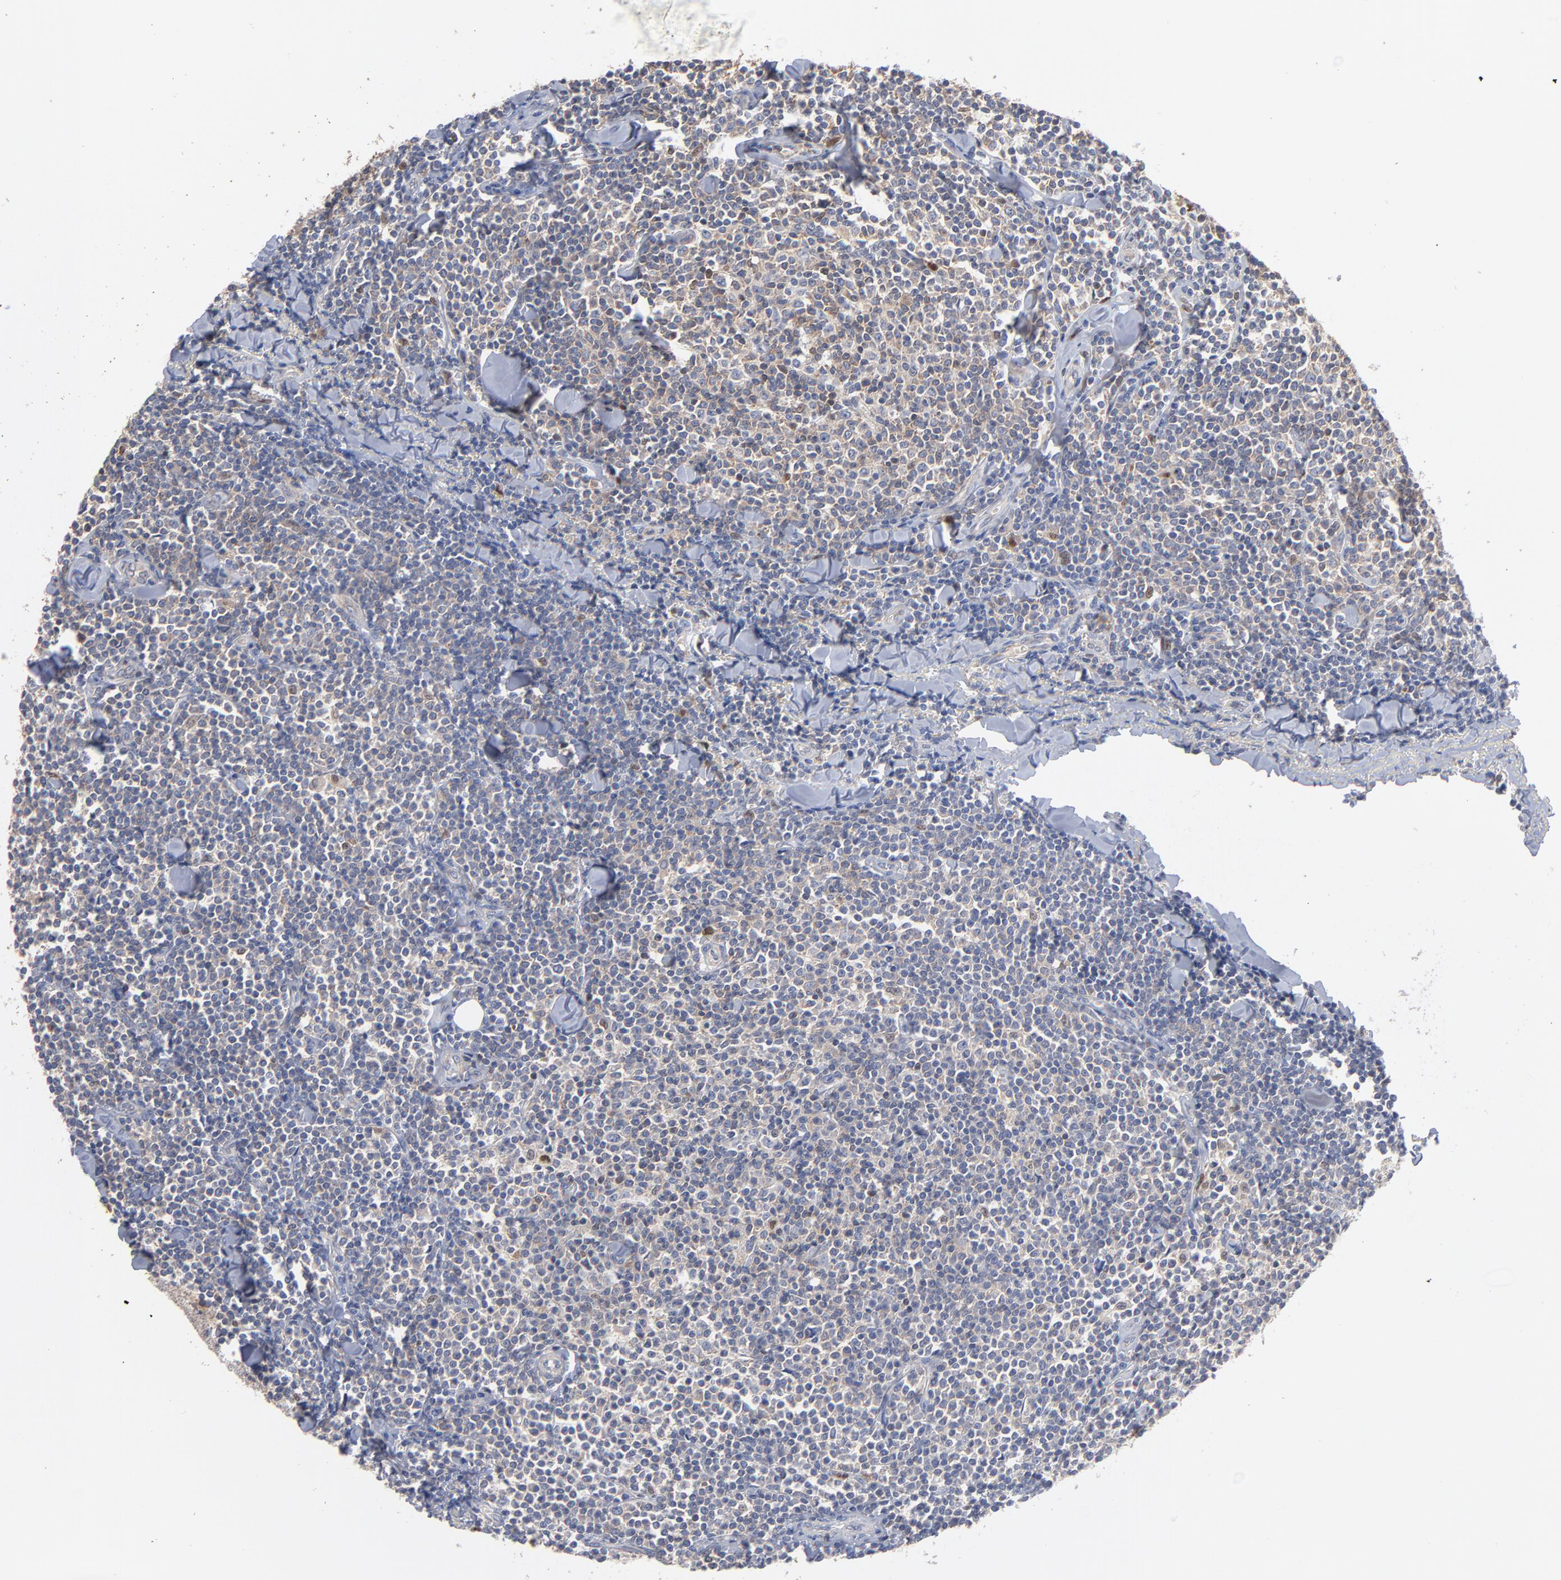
{"staining": {"intensity": "negative", "quantity": "none", "location": "none"}, "tissue": "lymphoma", "cell_type": "Tumor cells", "image_type": "cancer", "snomed": [{"axis": "morphology", "description": "Malignant lymphoma, non-Hodgkin's type, Low grade"}, {"axis": "topography", "description": "Soft tissue"}], "caption": "IHC image of low-grade malignant lymphoma, non-Hodgkin's type stained for a protein (brown), which exhibits no staining in tumor cells.", "gene": "ARHGEF6", "patient": {"sex": "male", "age": 92}}